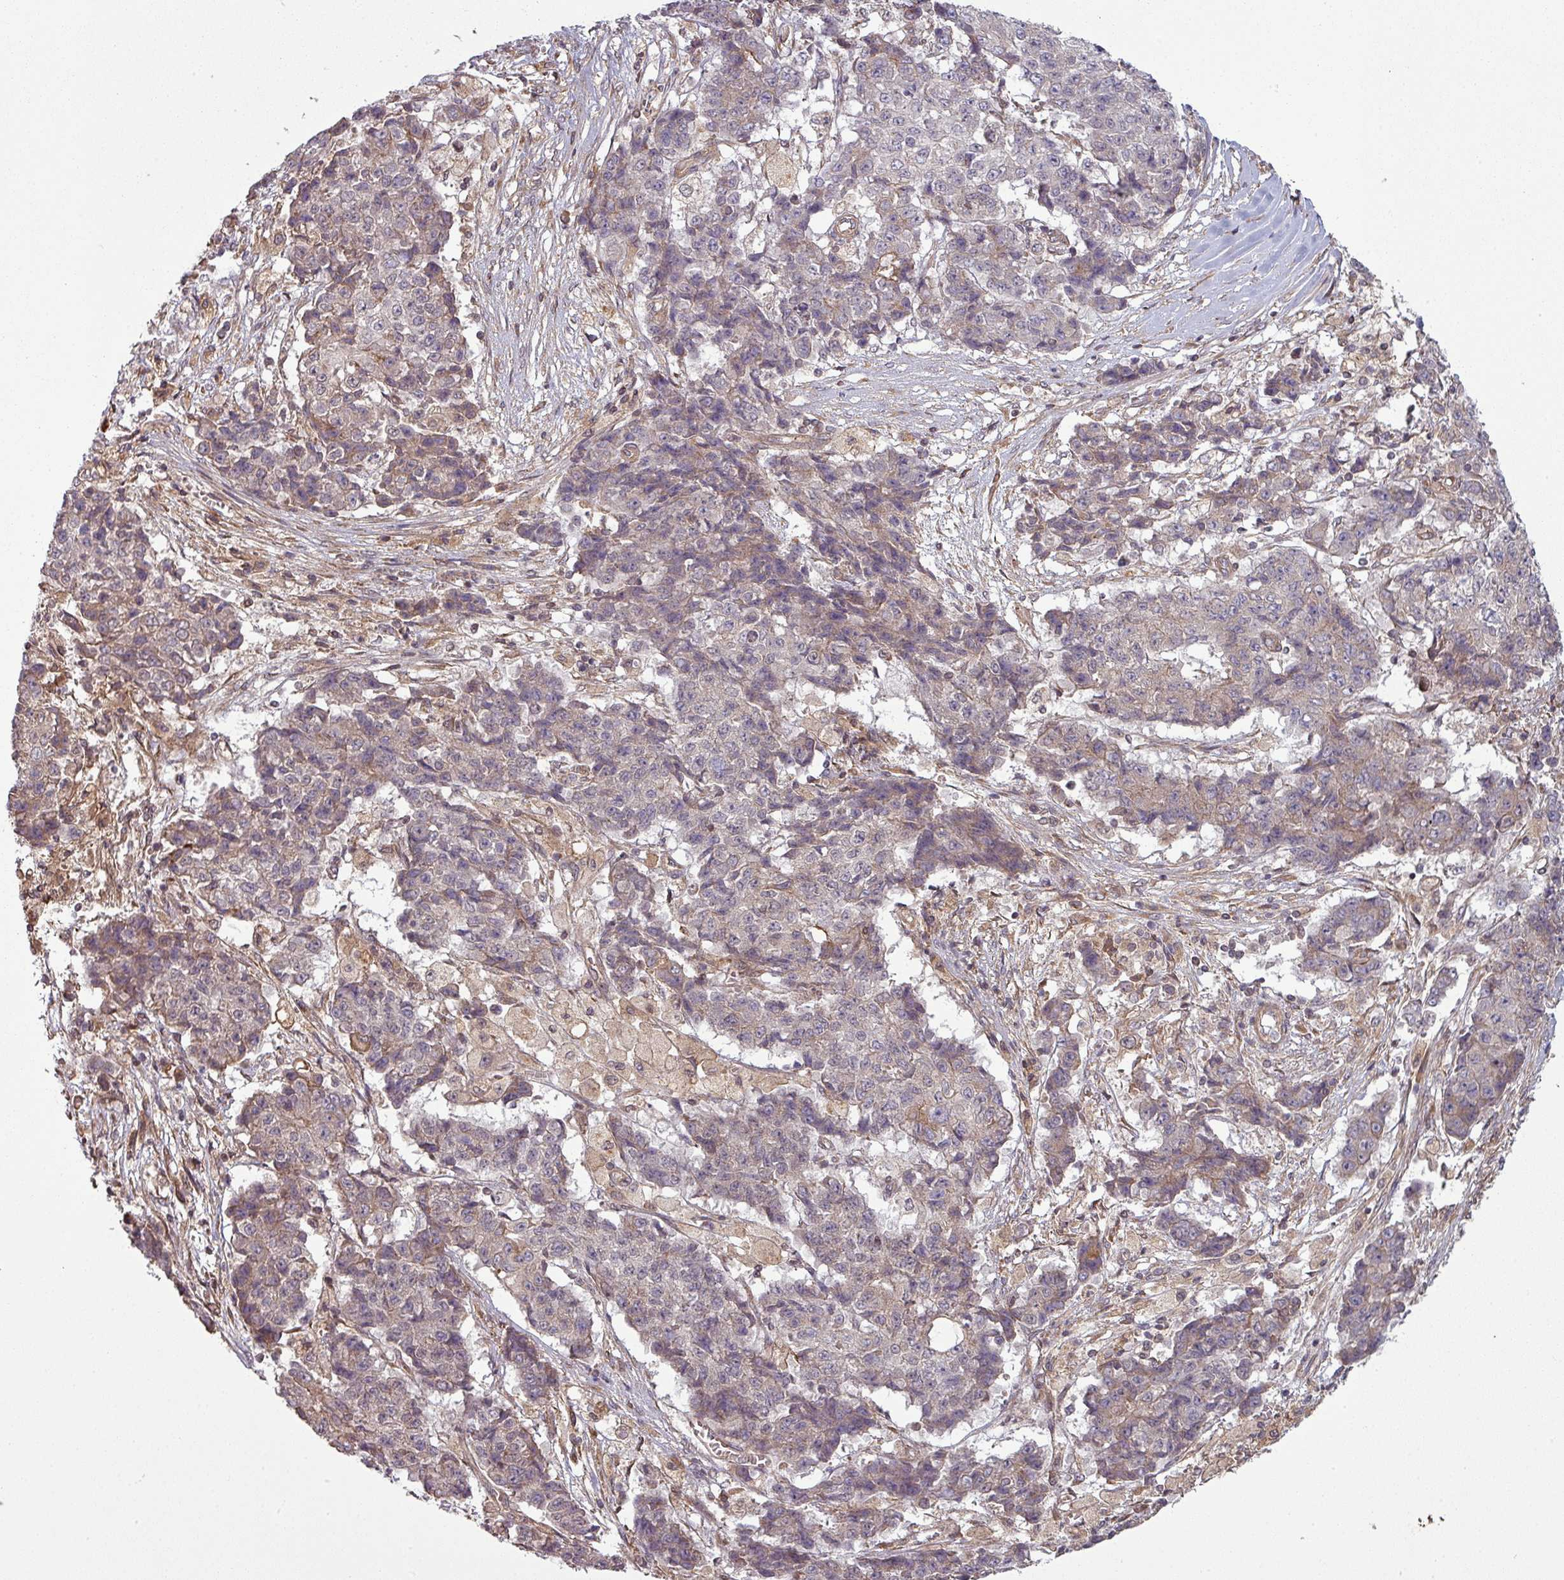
{"staining": {"intensity": "weak", "quantity": "<25%", "location": "cytoplasmic/membranous"}, "tissue": "ovarian cancer", "cell_type": "Tumor cells", "image_type": "cancer", "snomed": [{"axis": "morphology", "description": "Carcinoma, endometroid"}, {"axis": "topography", "description": "Ovary"}], "caption": "This is a histopathology image of IHC staining of ovarian cancer, which shows no expression in tumor cells.", "gene": "SNRNP25", "patient": {"sex": "female", "age": 42}}